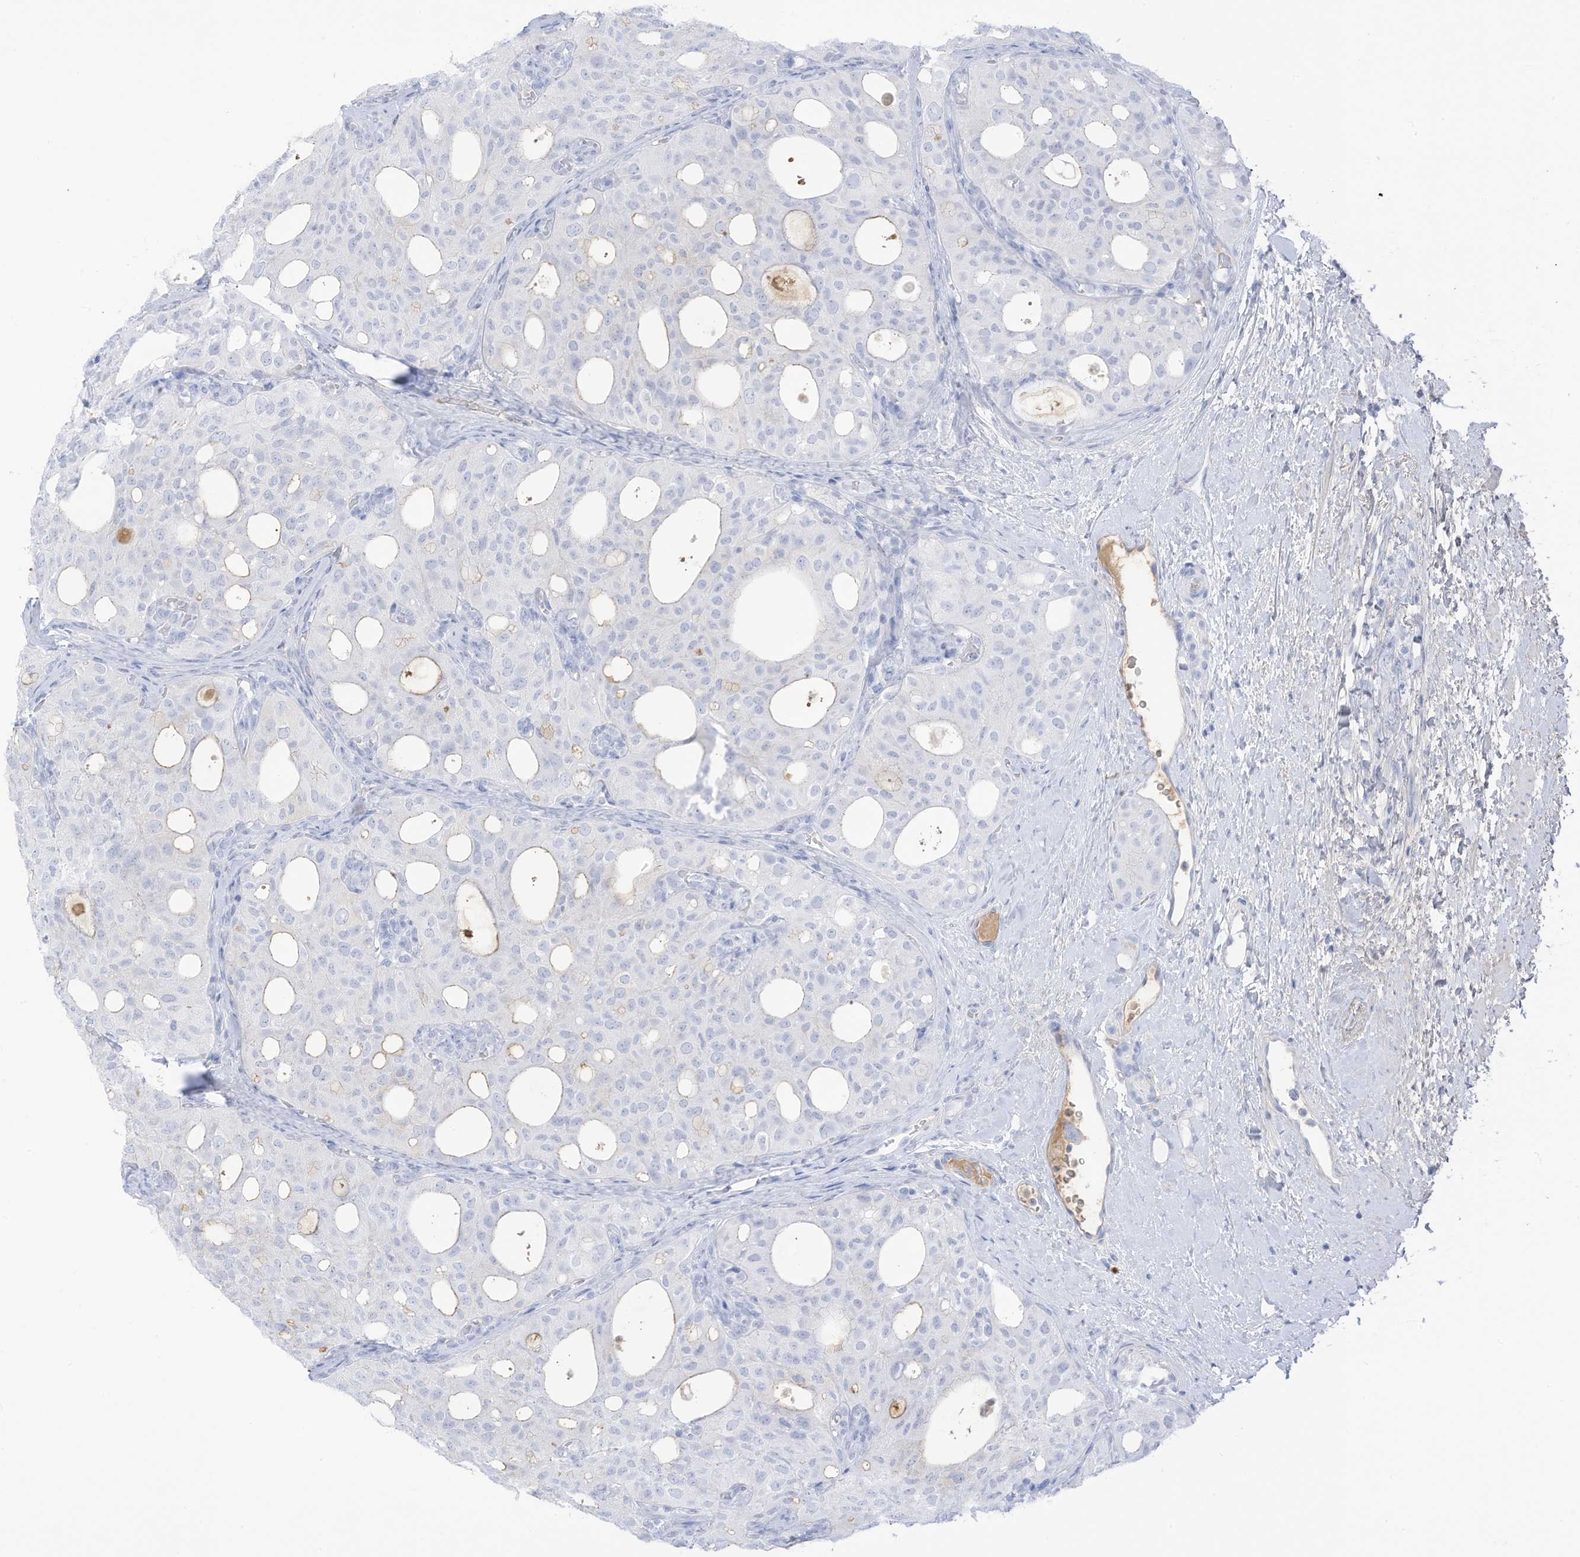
{"staining": {"intensity": "negative", "quantity": "none", "location": "none"}, "tissue": "thyroid cancer", "cell_type": "Tumor cells", "image_type": "cancer", "snomed": [{"axis": "morphology", "description": "Follicular adenoma carcinoma, NOS"}, {"axis": "topography", "description": "Thyroid gland"}], "caption": "Immunohistochemistry histopathology image of neoplastic tissue: human thyroid cancer (follicular adenoma carcinoma) stained with DAB (3,3'-diaminobenzidine) shows no significant protein positivity in tumor cells.", "gene": "HSD17B13", "patient": {"sex": "male", "age": 75}}